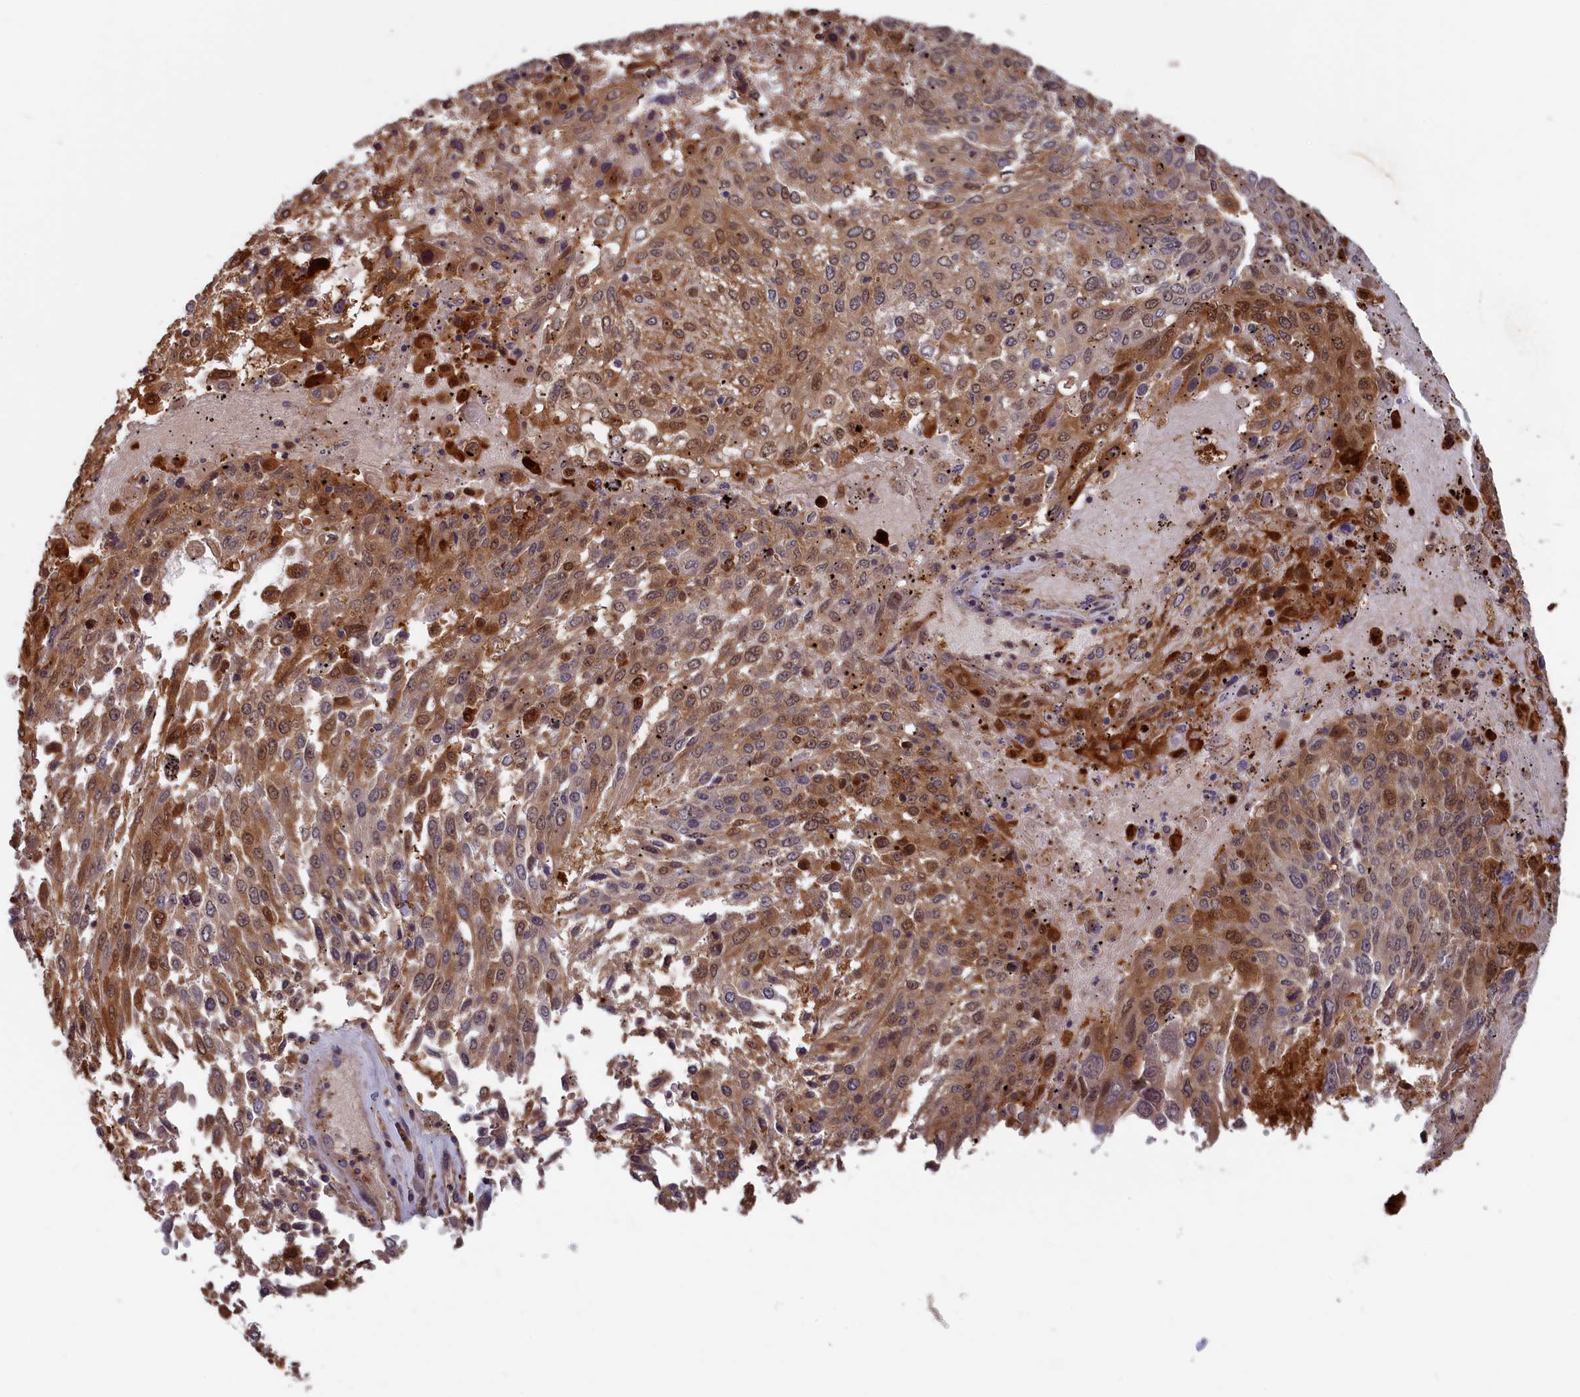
{"staining": {"intensity": "moderate", "quantity": ">75%", "location": "cytoplasmic/membranous,nuclear"}, "tissue": "lung cancer", "cell_type": "Tumor cells", "image_type": "cancer", "snomed": [{"axis": "morphology", "description": "Squamous cell carcinoma, NOS"}, {"axis": "topography", "description": "Lung"}], "caption": "An immunohistochemistry (IHC) photomicrograph of tumor tissue is shown. Protein staining in brown shows moderate cytoplasmic/membranous and nuclear positivity in lung cancer (squamous cell carcinoma) within tumor cells.", "gene": "CACTIN", "patient": {"sex": "male", "age": 65}}